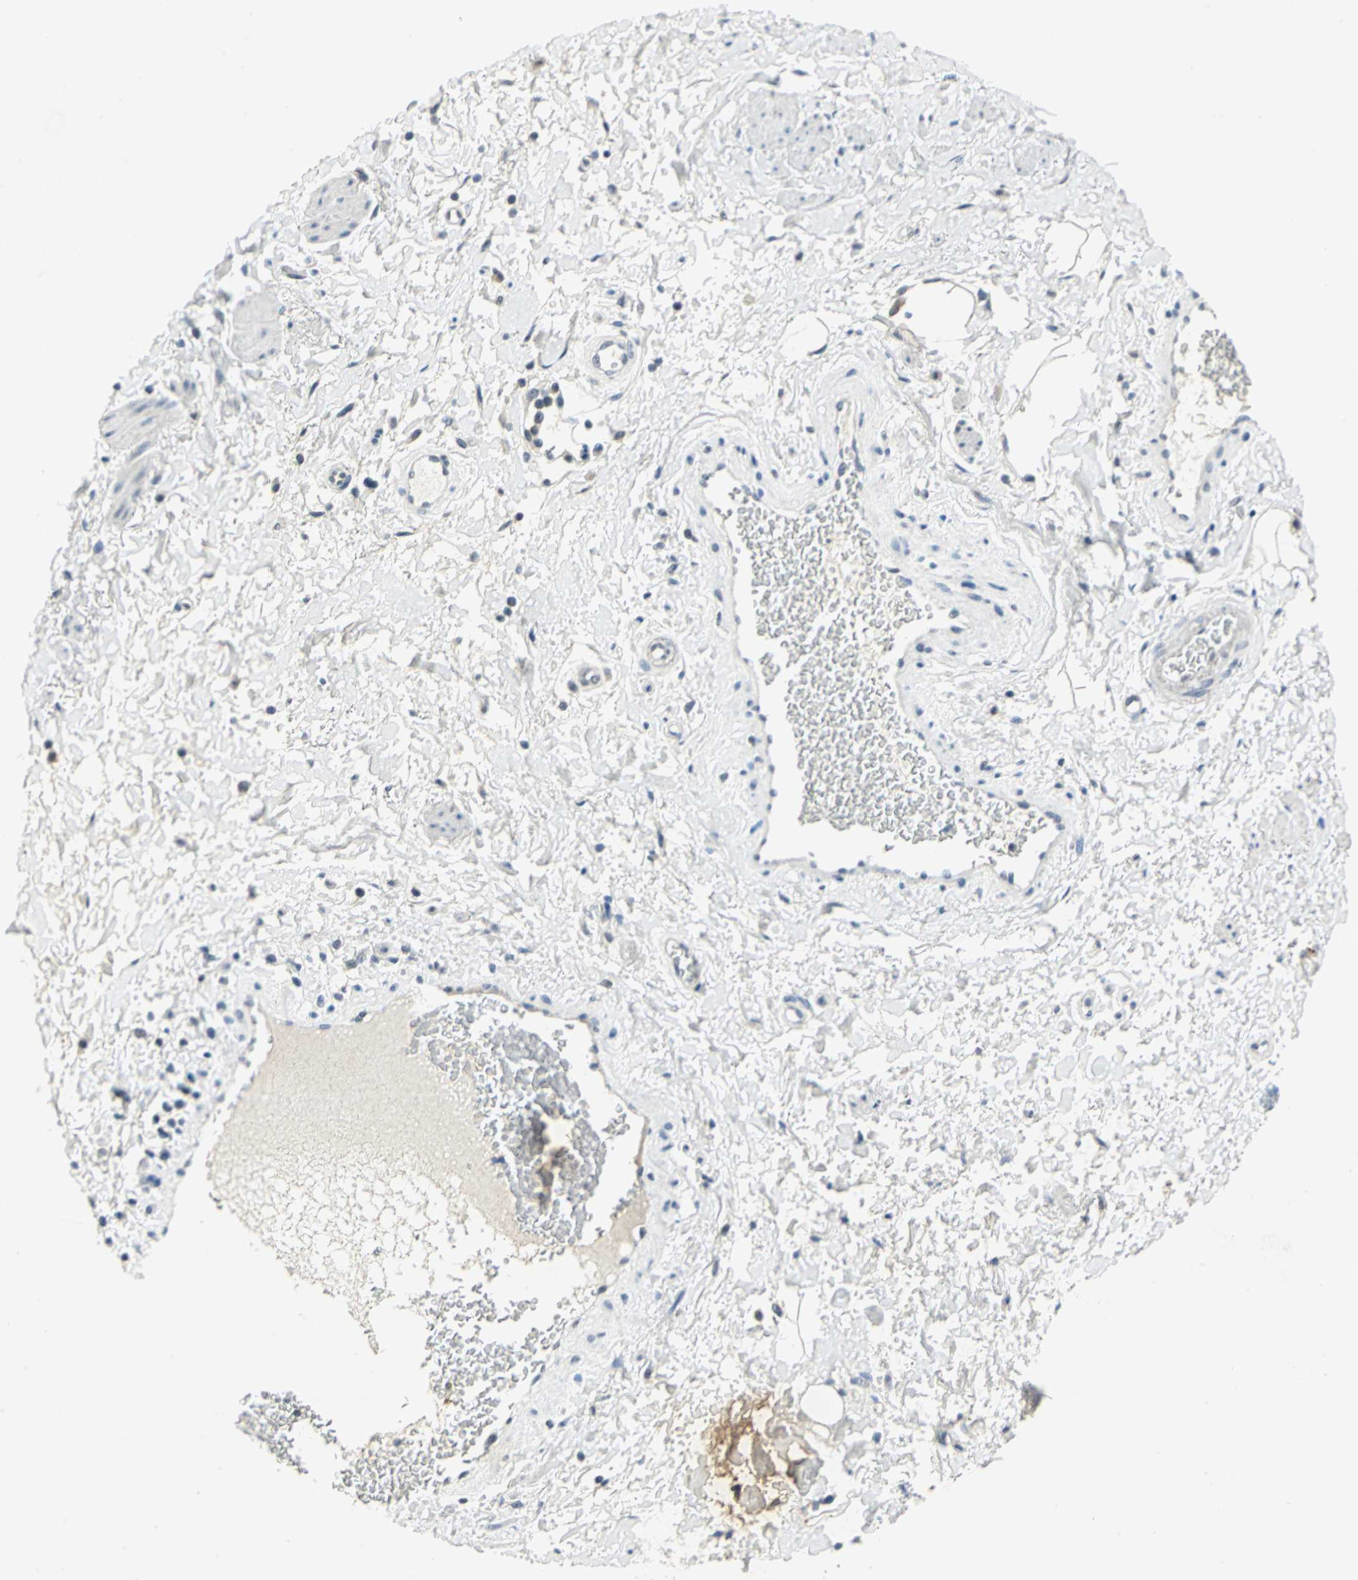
{"staining": {"intensity": "negative", "quantity": "none", "location": "none"}, "tissue": "adipose tissue", "cell_type": "Adipocytes", "image_type": "normal", "snomed": [{"axis": "morphology", "description": "Normal tissue, NOS"}, {"axis": "topography", "description": "Soft tissue"}, {"axis": "topography", "description": "Peripheral nerve tissue"}], "caption": "Immunohistochemistry (IHC) photomicrograph of benign adipose tissue: human adipose tissue stained with DAB demonstrates no significant protein positivity in adipocytes. (Immunohistochemistry, brightfield microscopy, high magnification).", "gene": "RAD17", "patient": {"sex": "female", "age": 71}}